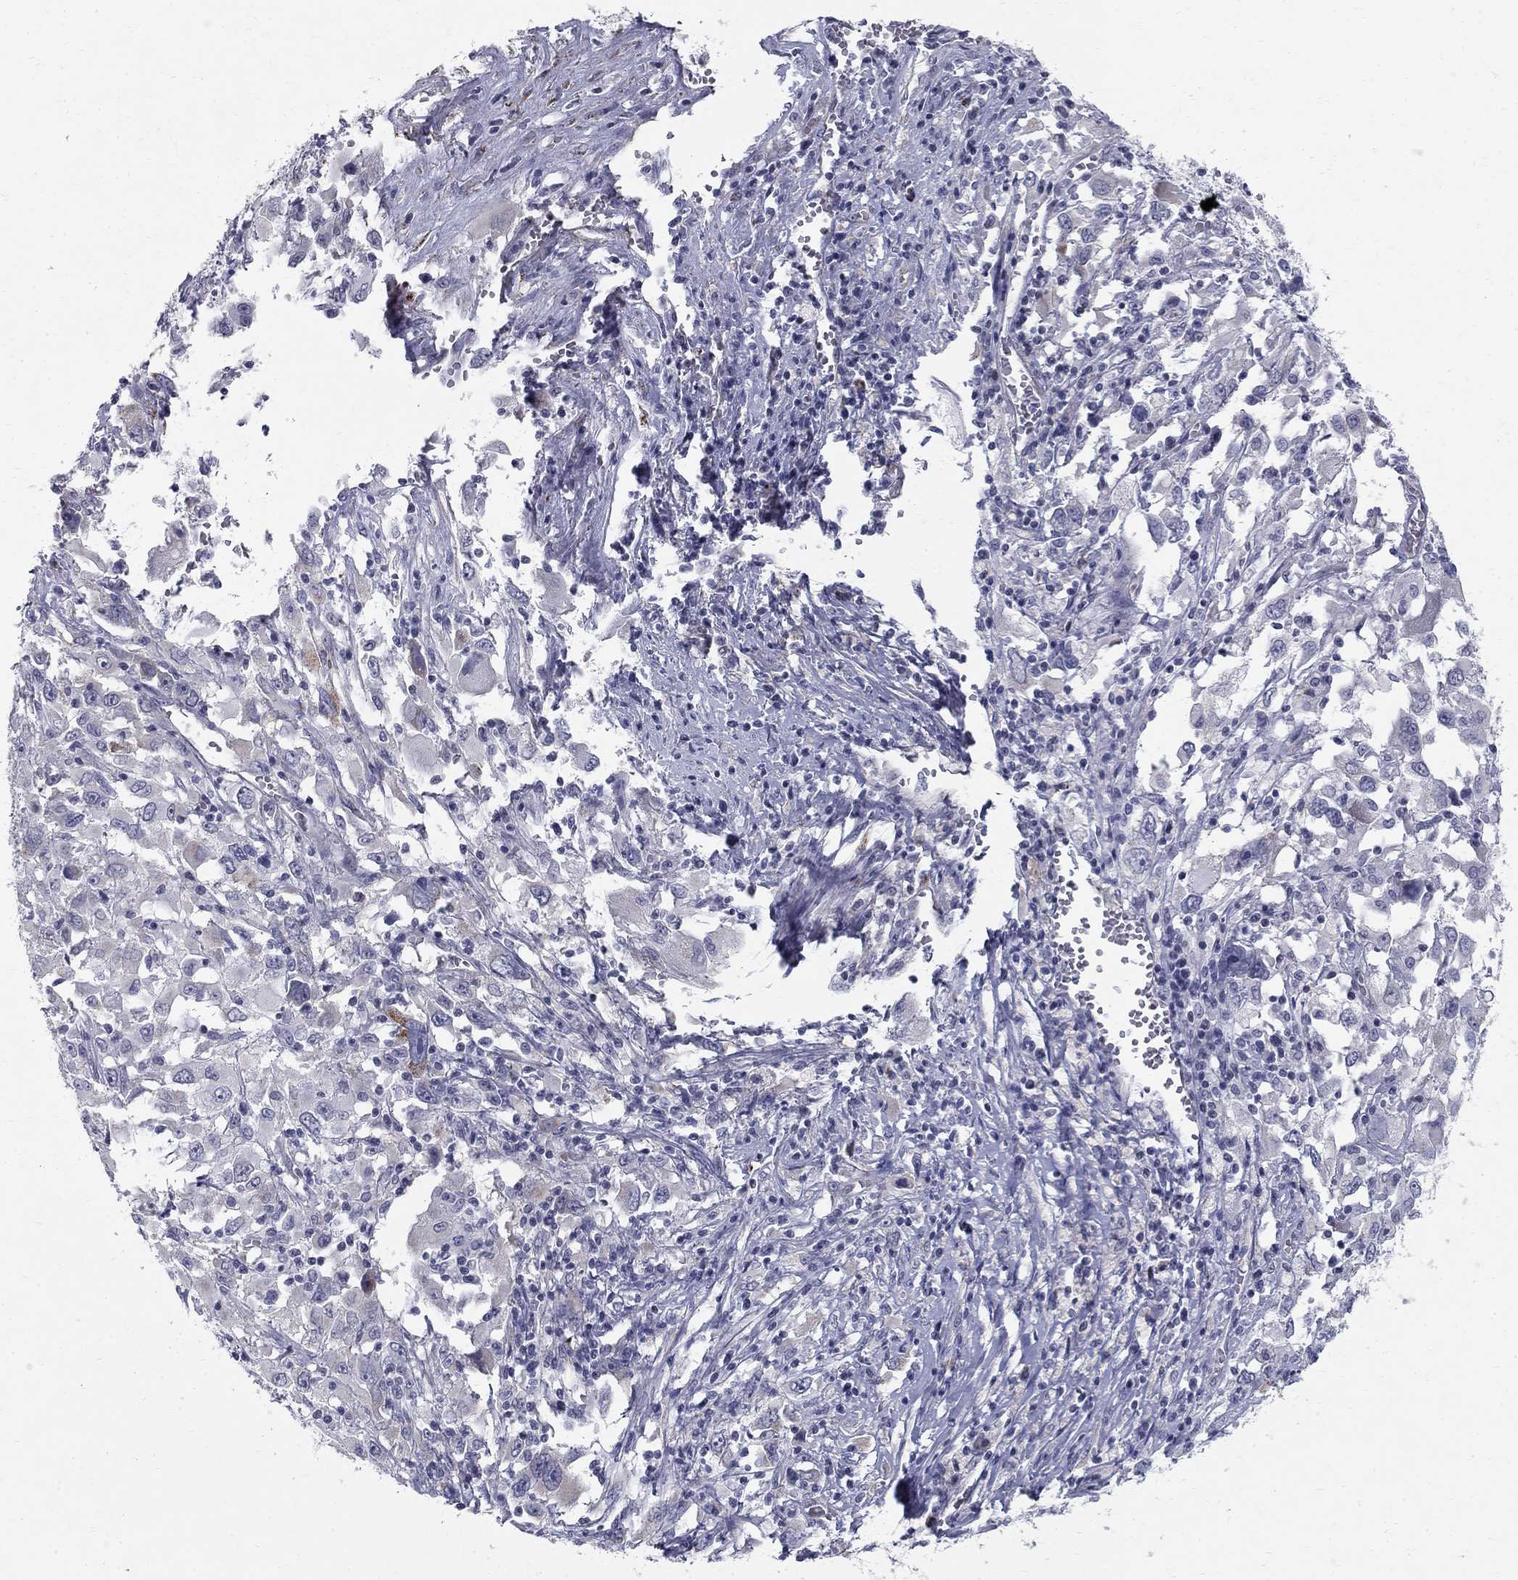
{"staining": {"intensity": "negative", "quantity": "none", "location": "none"}, "tissue": "melanoma", "cell_type": "Tumor cells", "image_type": "cancer", "snomed": [{"axis": "morphology", "description": "Malignant melanoma, Metastatic site"}, {"axis": "topography", "description": "Soft tissue"}], "caption": "Immunohistochemistry (IHC) of melanoma demonstrates no staining in tumor cells.", "gene": "CLIC6", "patient": {"sex": "male", "age": 50}}